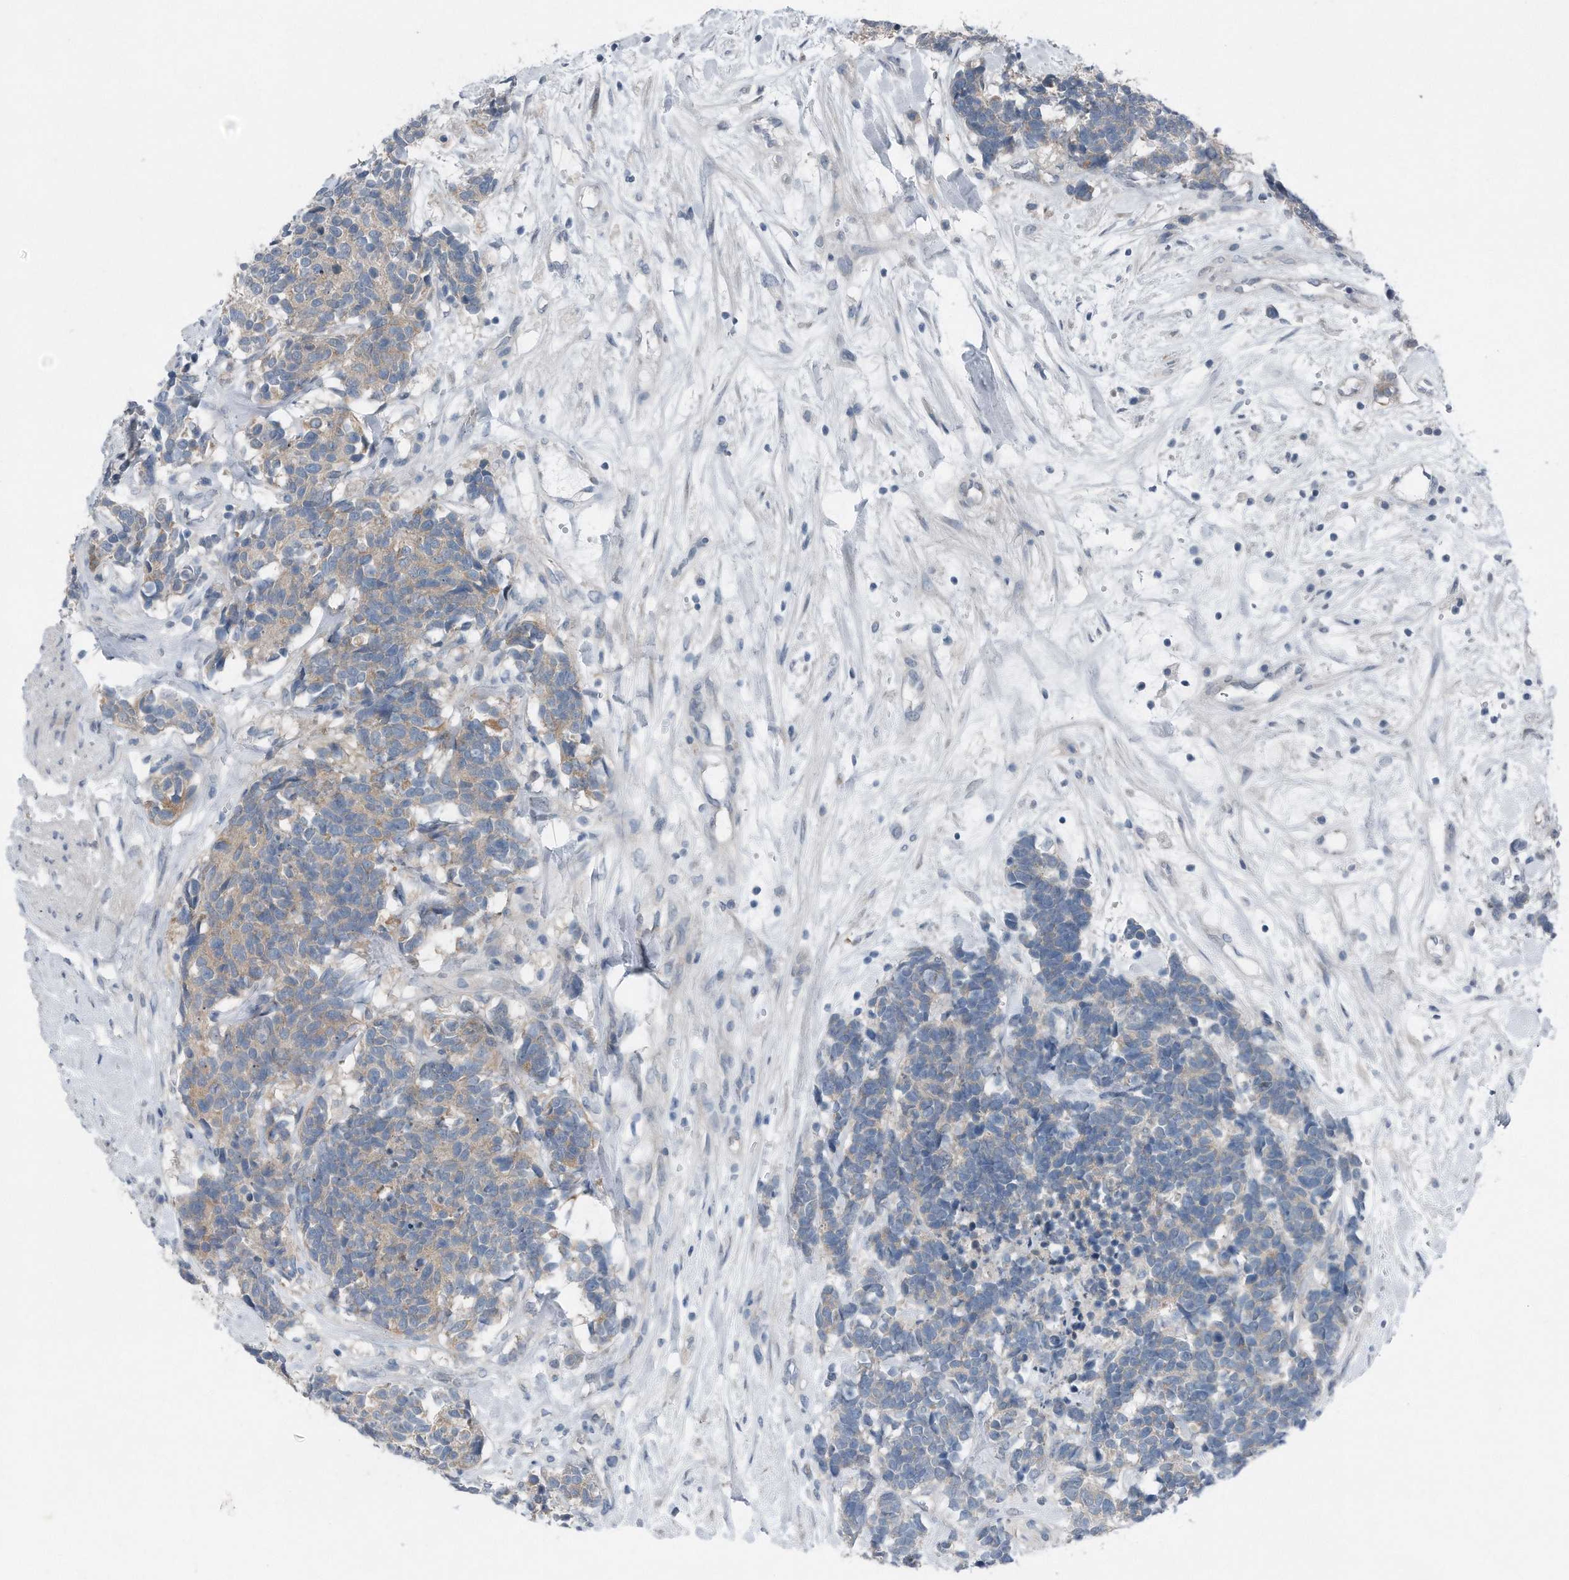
{"staining": {"intensity": "weak", "quantity": "25%-75%", "location": "cytoplasmic/membranous"}, "tissue": "carcinoid", "cell_type": "Tumor cells", "image_type": "cancer", "snomed": [{"axis": "morphology", "description": "Carcinoma, NOS"}, {"axis": "morphology", "description": "Carcinoid, malignant, NOS"}, {"axis": "topography", "description": "Urinary bladder"}], "caption": "The image exhibits immunohistochemical staining of carcinoid. There is weak cytoplasmic/membranous staining is seen in approximately 25%-75% of tumor cells. (brown staining indicates protein expression, while blue staining denotes nuclei).", "gene": "YRDC", "patient": {"sex": "male", "age": 57}}